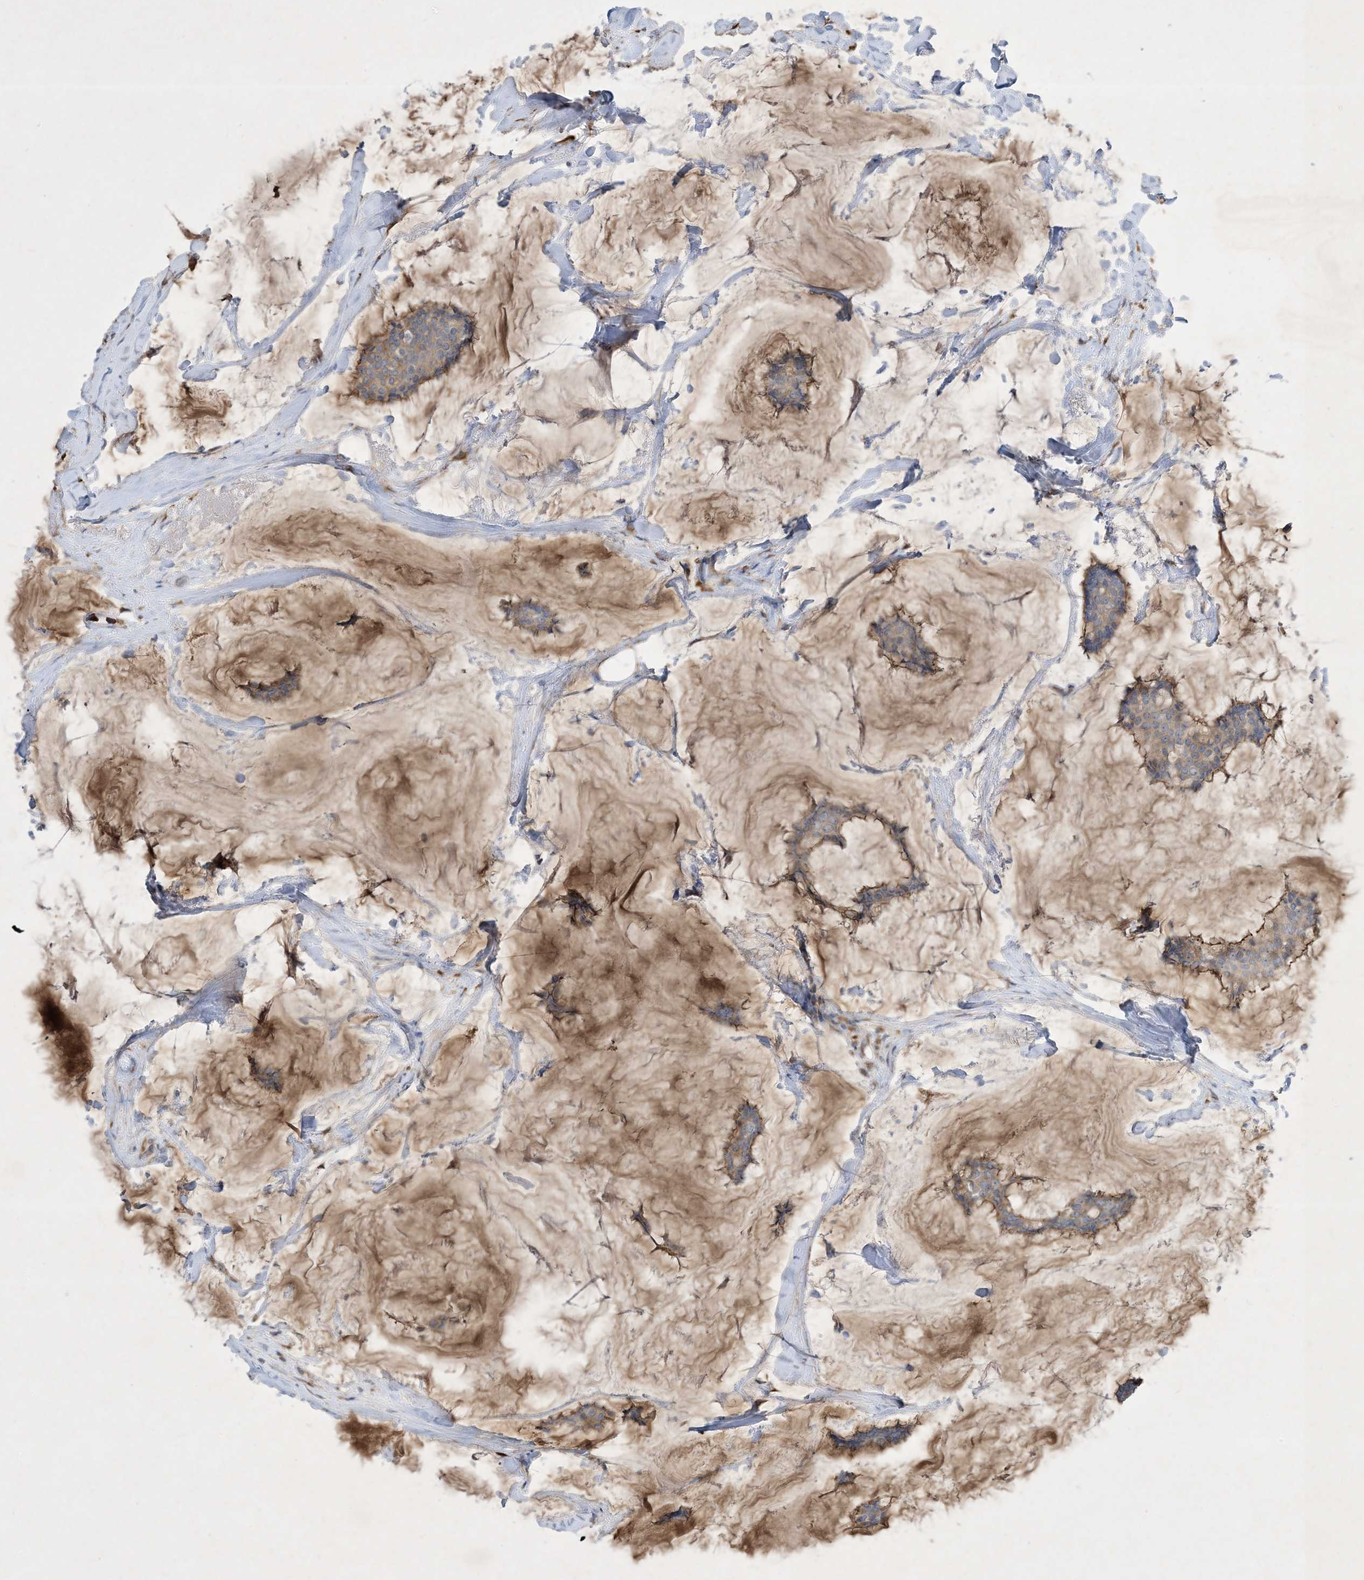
{"staining": {"intensity": "weak", "quantity": ">75%", "location": "cytoplasmic/membranous"}, "tissue": "breast cancer", "cell_type": "Tumor cells", "image_type": "cancer", "snomed": [{"axis": "morphology", "description": "Duct carcinoma"}, {"axis": "topography", "description": "Breast"}], "caption": "About >75% of tumor cells in human infiltrating ductal carcinoma (breast) demonstrate weak cytoplasmic/membranous protein staining as visualized by brown immunohistochemical staining.", "gene": "OTOP1", "patient": {"sex": "female", "age": 93}}